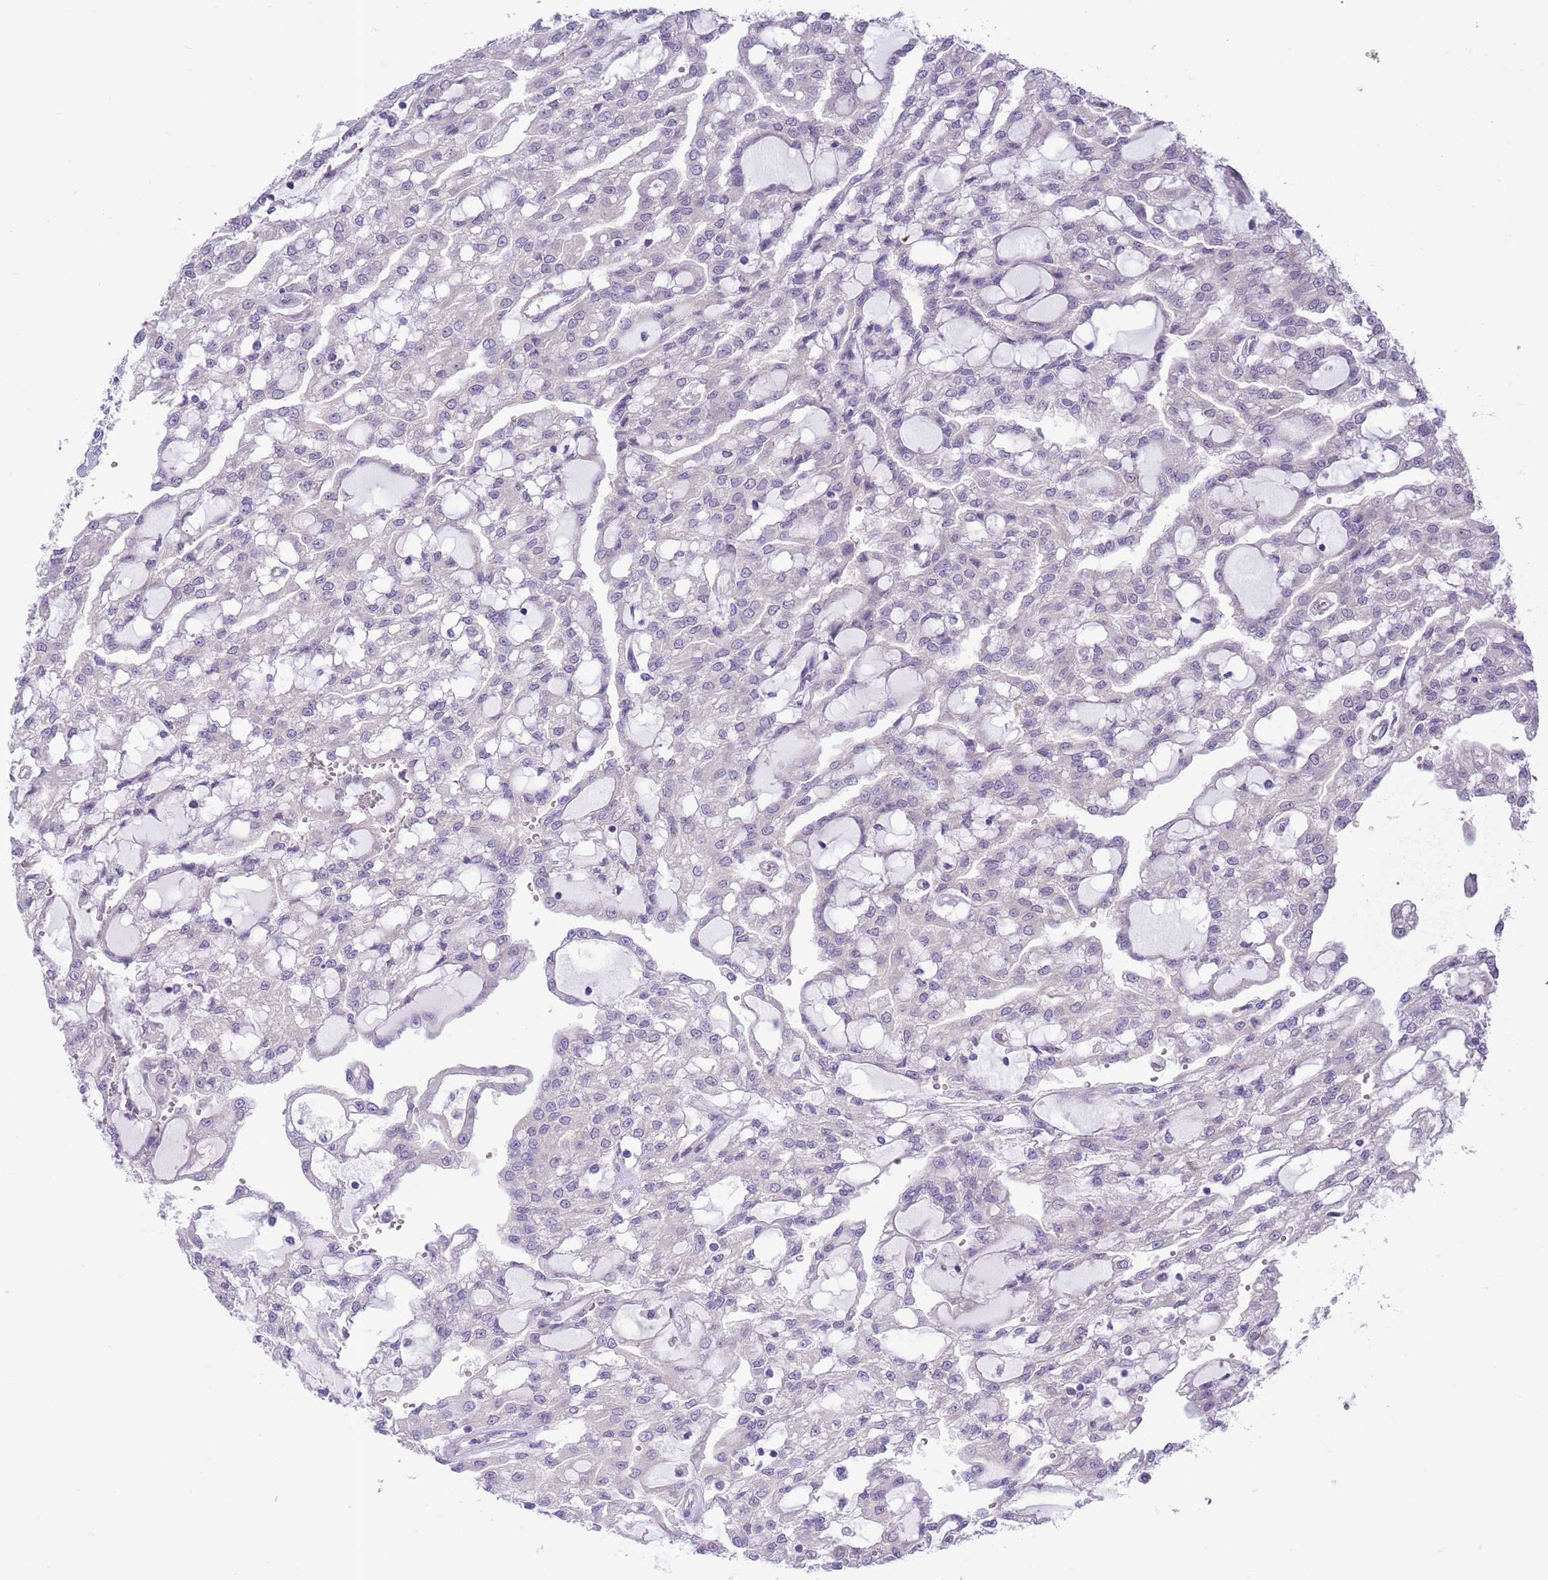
{"staining": {"intensity": "negative", "quantity": "none", "location": "none"}, "tissue": "renal cancer", "cell_type": "Tumor cells", "image_type": "cancer", "snomed": [{"axis": "morphology", "description": "Adenocarcinoma, NOS"}, {"axis": "topography", "description": "Kidney"}], "caption": "IHC image of neoplastic tissue: human adenocarcinoma (renal) stained with DAB (3,3'-diaminobenzidine) displays no significant protein expression in tumor cells.", "gene": "ZFP2", "patient": {"sex": "male", "age": 63}}